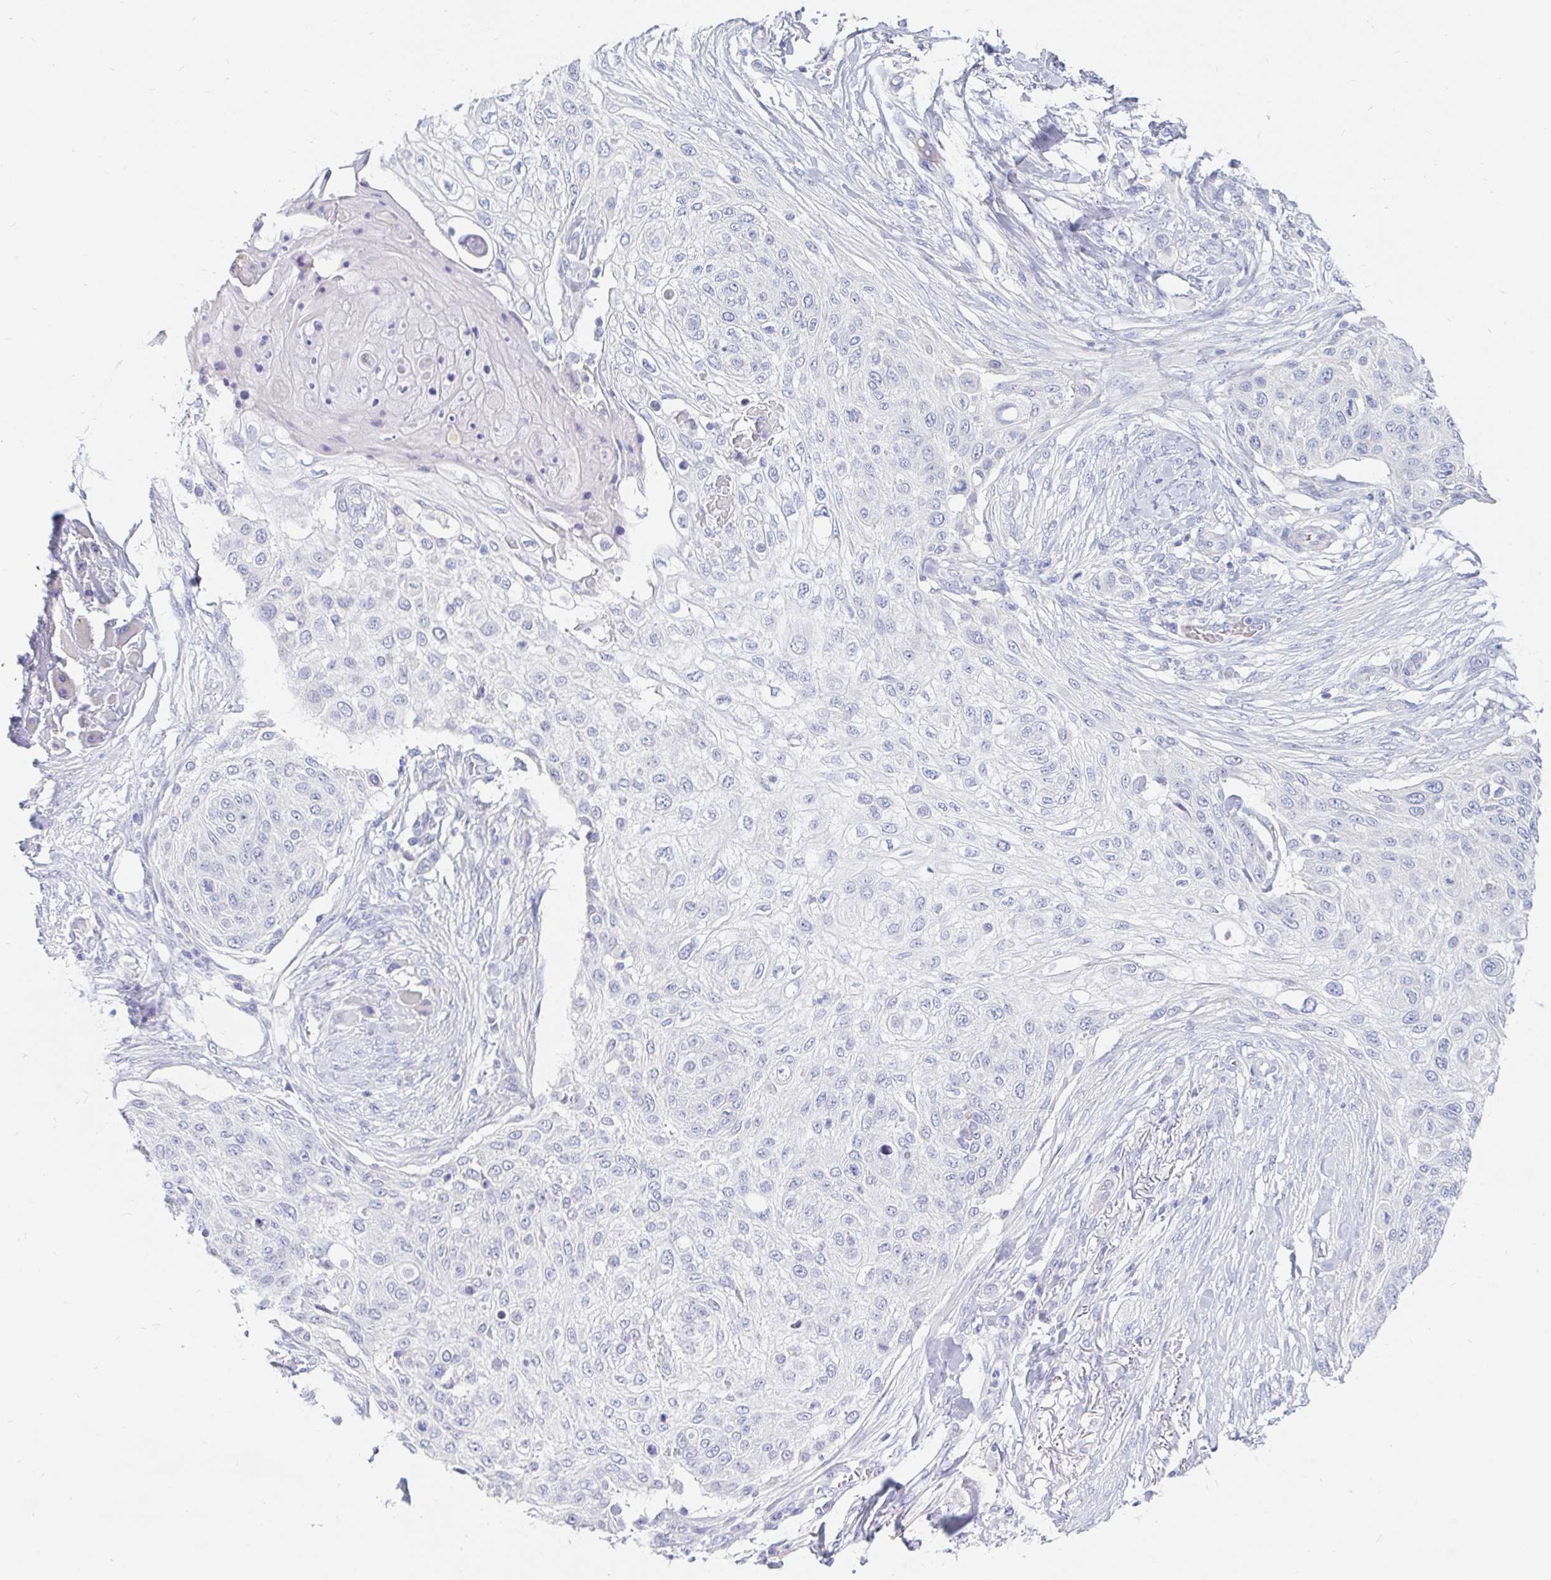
{"staining": {"intensity": "negative", "quantity": "none", "location": "none"}, "tissue": "skin cancer", "cell_type": "Tumor cells", "image_type": "cancer", "snomed": [{"axis": "morphology", "description": "Squamous cell carcinoma, NOS"}, {"axis": "topography", "description": "Skin"}], "caption": "A high-resolution image shows IHC staining of skin cancer, which demonstrates no significant positivity in tumor cells.", "gene": "NR2E1", "patient": {"sex": "female", "age": 87}}